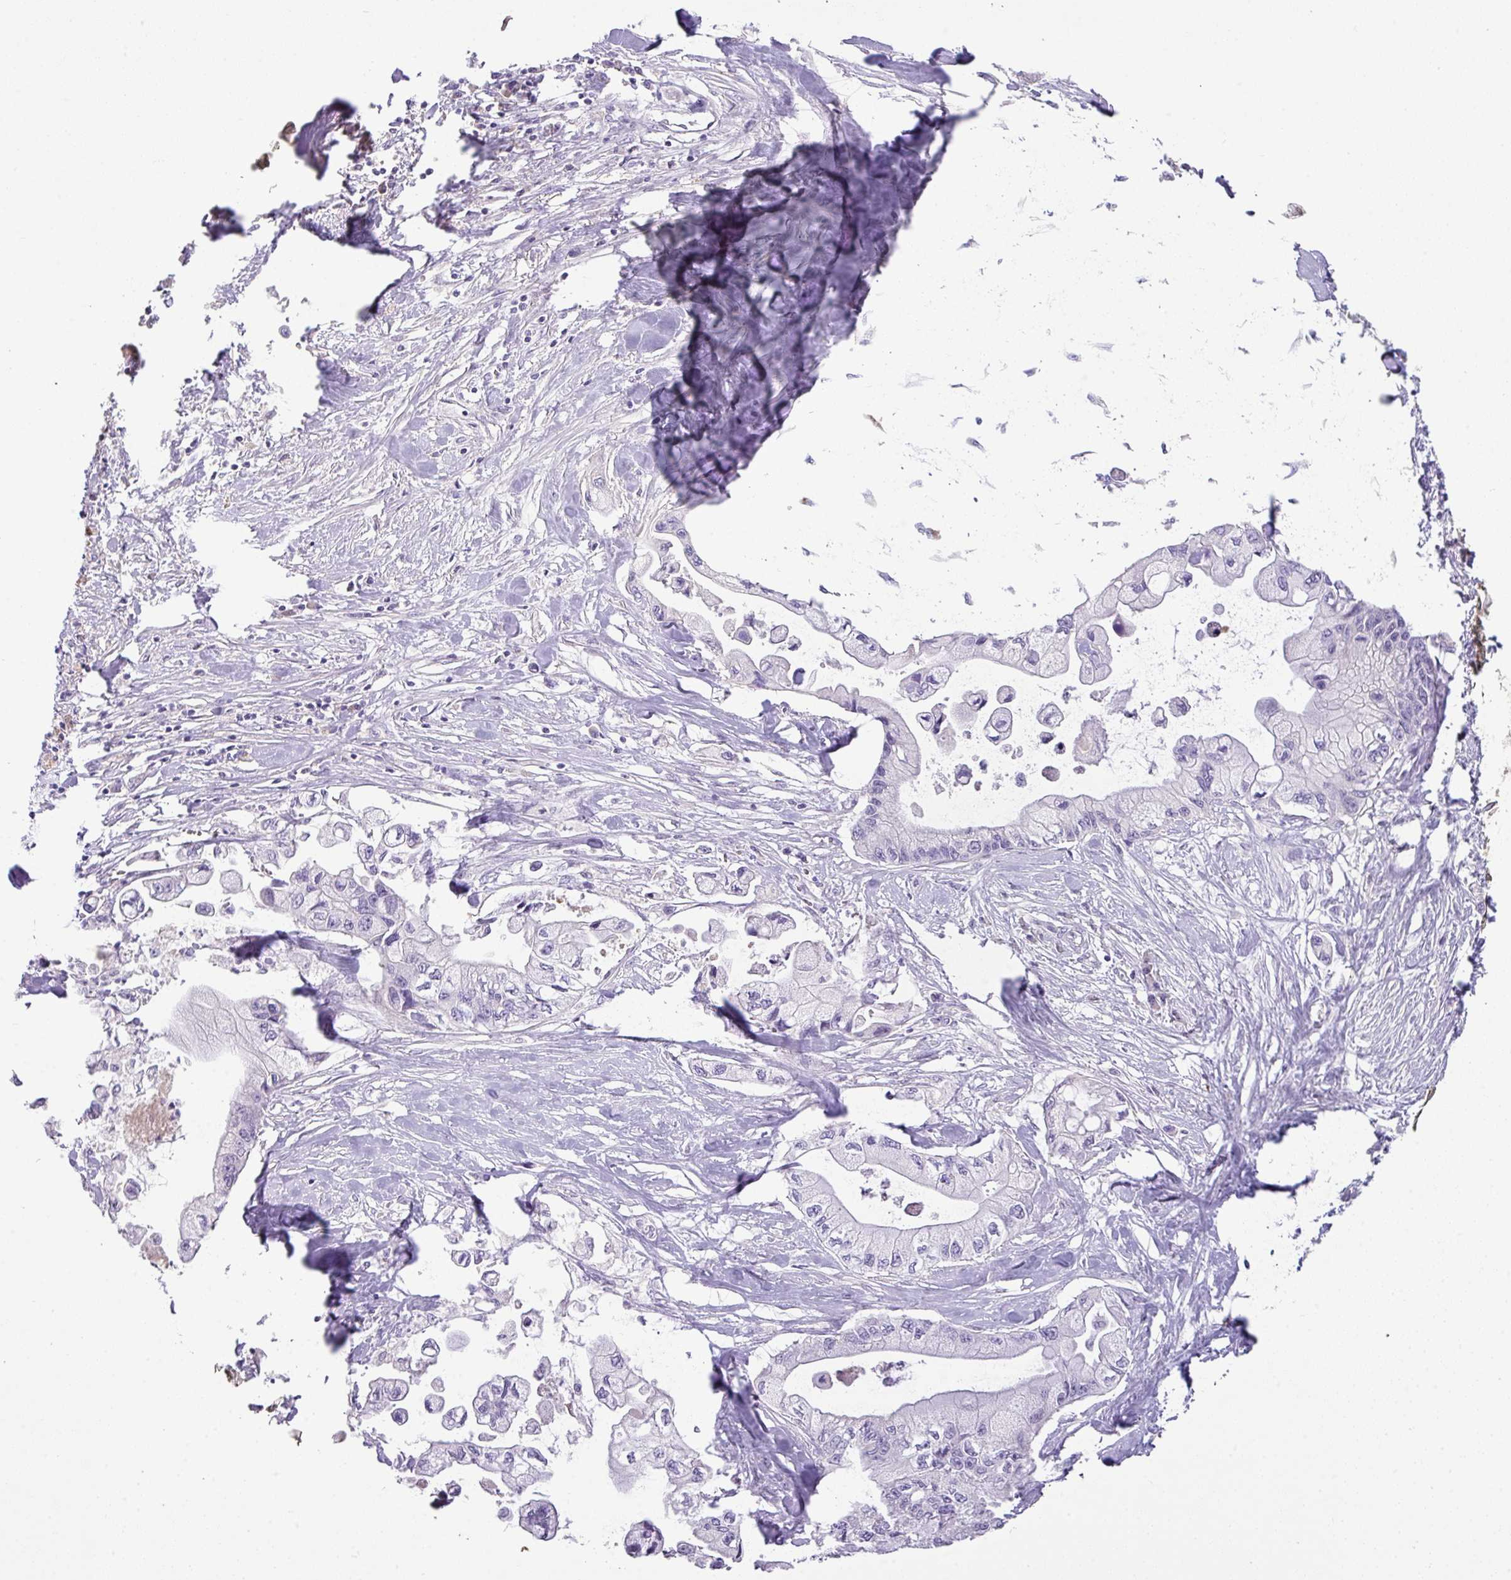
{"staining": {"intensity": "negative", "quantity": "none", "location": "none"}, "tissue": "pancreatic cancer", "cell_type": "Tumor cells", "image_type": "cancer", "snomed": [{"axis": "morphology", "description": "Adenocarcinoma, NOS"}, {"axis": "topography", "description": "Pancreas"}], "caption": "Tumor cells show no significant staining in pancreatic adenocarcinoma.", "gene": "OR6C6", "patient": {"sex": "male", "age": 61}}